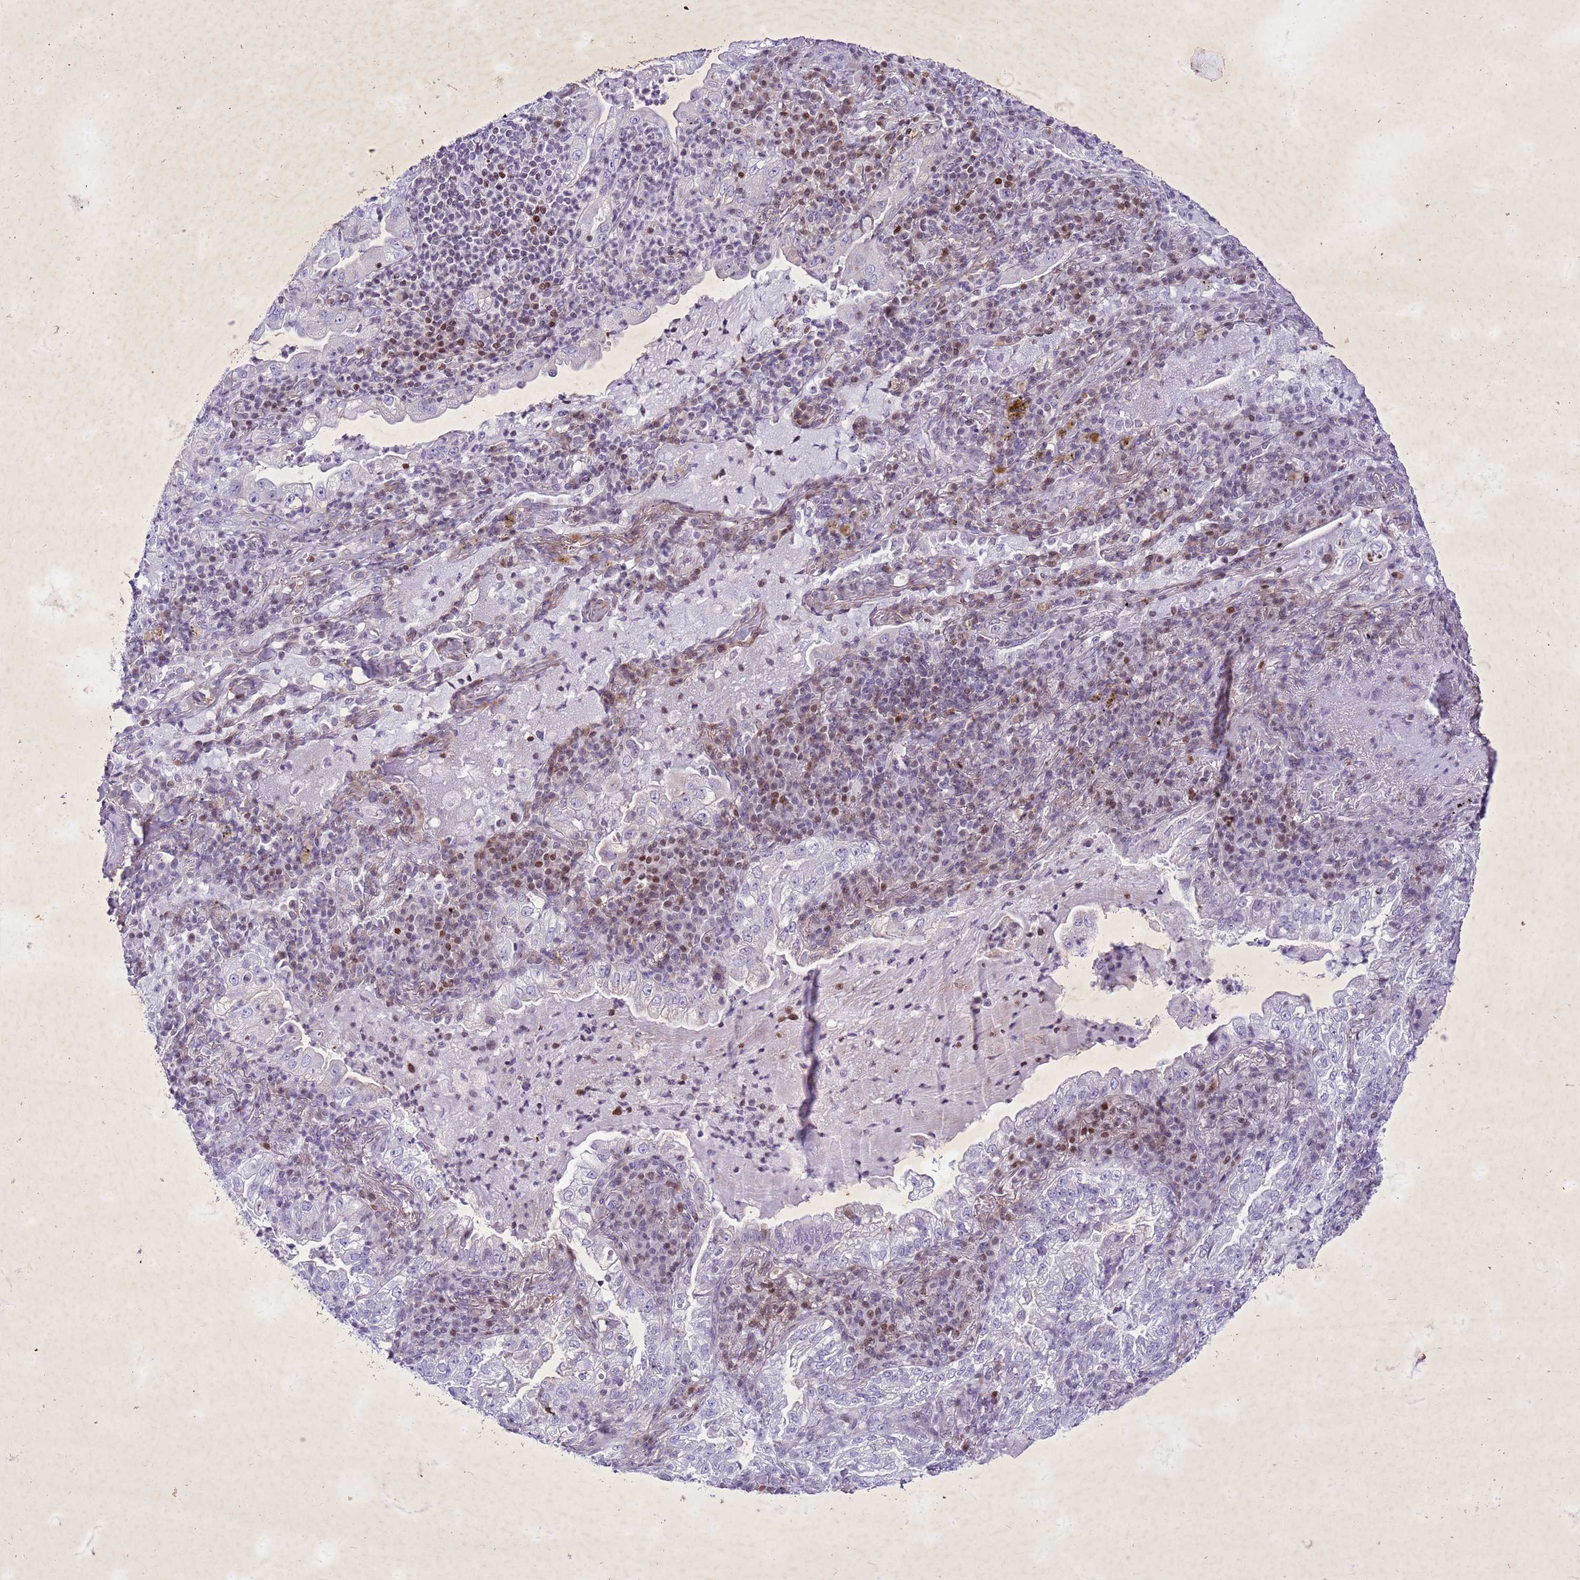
{"staining": {"intensity": "negative", "quantity": "none", "location": "none"}, "tissue": "lung cancer", "cell_type": "Tumor cells", "image_type": "cancer", "snomed": [{"axis": "morphology", "description": "Adenocarcinoma, NOS"}, {"axis": "topography", "description": "Lung"}], "caption": "IHC micrograph of neoplastic tissue: adenocarcinoma (lung) stained with DAB displays no significant protein positivity in tumor cells.", "gene": "COPS9", "patient": {"sex": "female", "age": 73}}